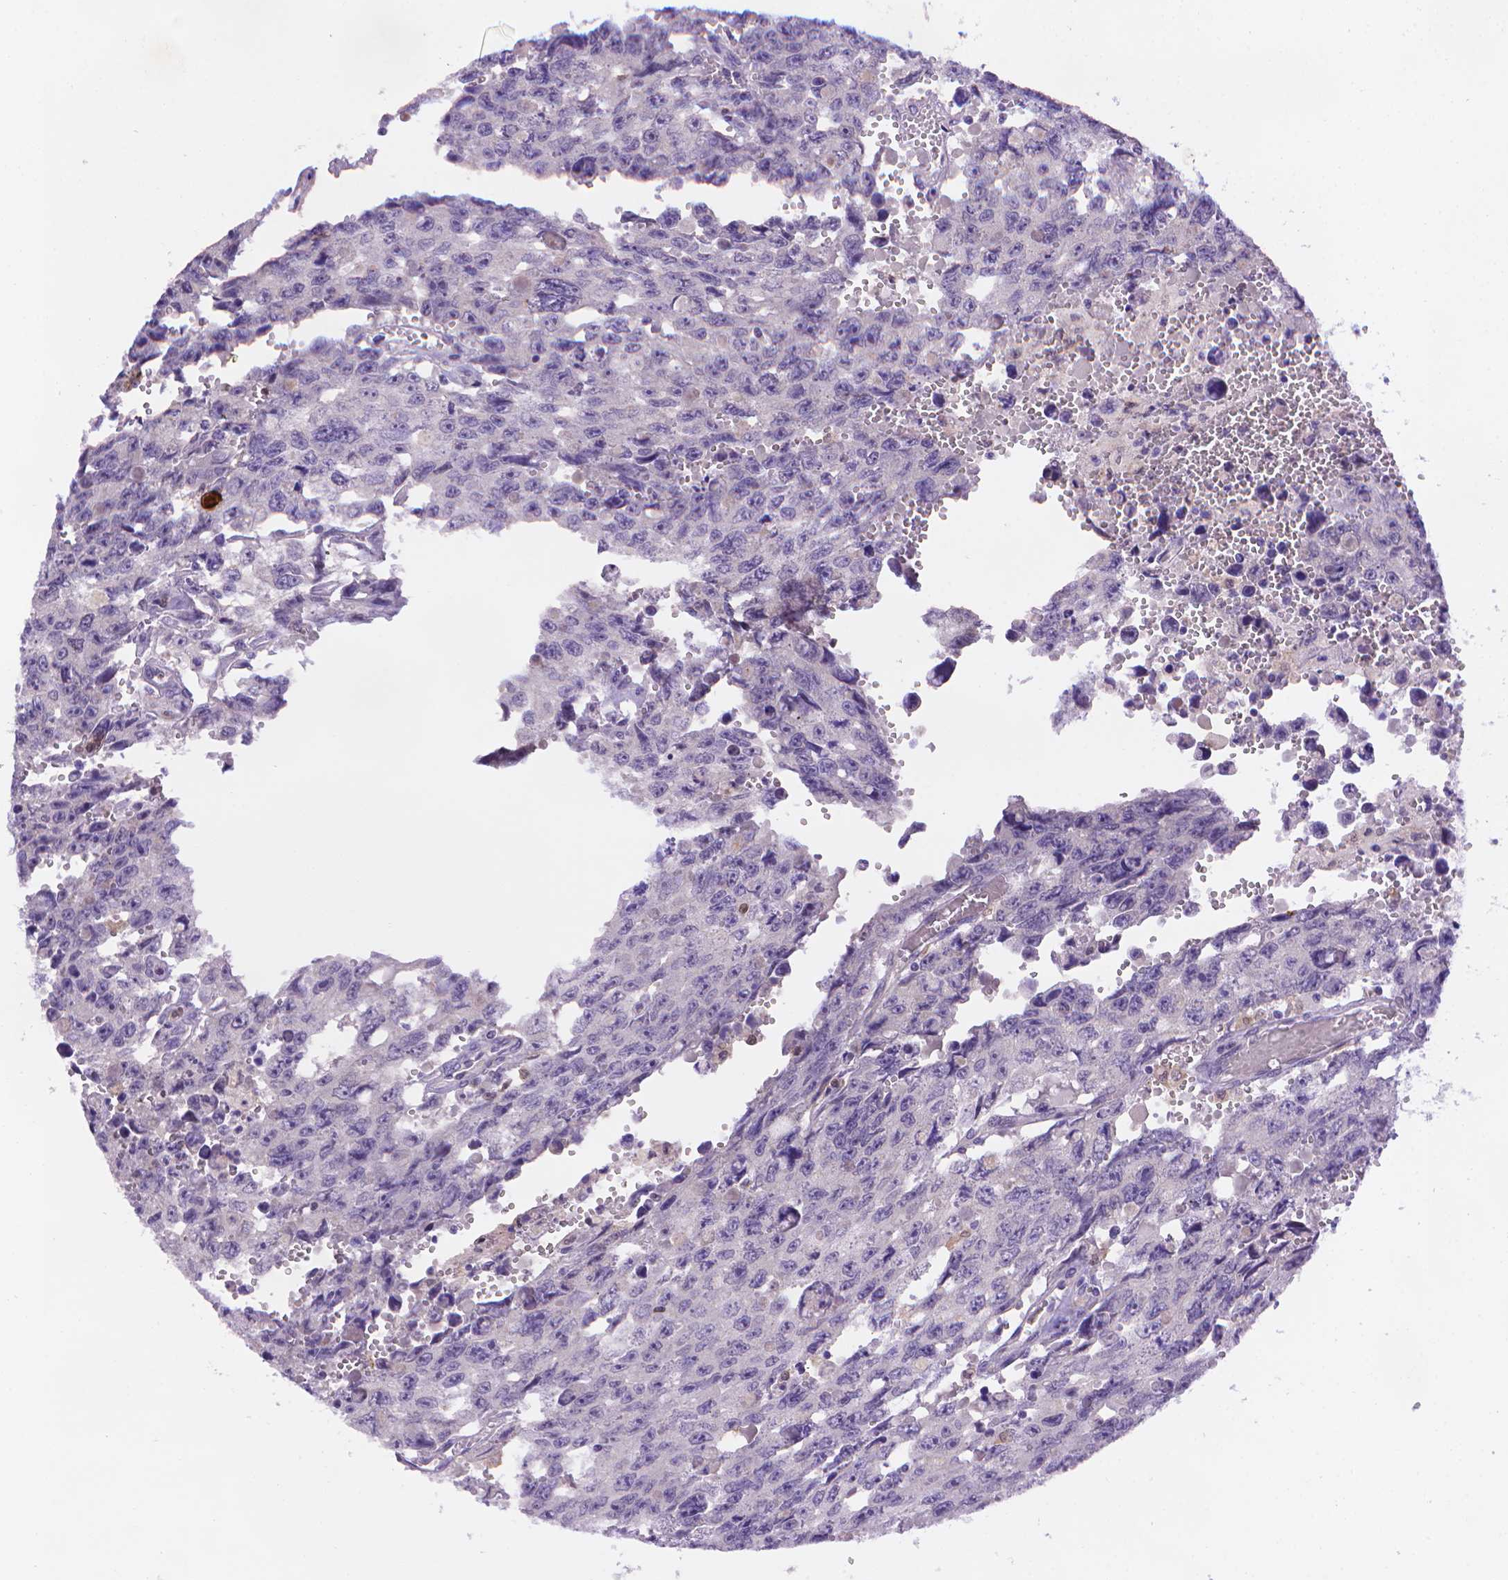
{"staining": {"intensity": "negative", "quantity": "none", "location": "none"}, "tissue": "testis cancer", "cell_type": "Tumor cells", "image_type": "cancer", "snomed": [{"axis": "morphology", "description": "Seminoma, NOS"}, {"axis": "topography", "description": "Testis"}], "caption": "Immunohistochemical staining of human seminoma (testis) demonstrates no significant staining in tumor cells.", "gene": "FGD2", "patient": {"sex": "male", "age": 26}}